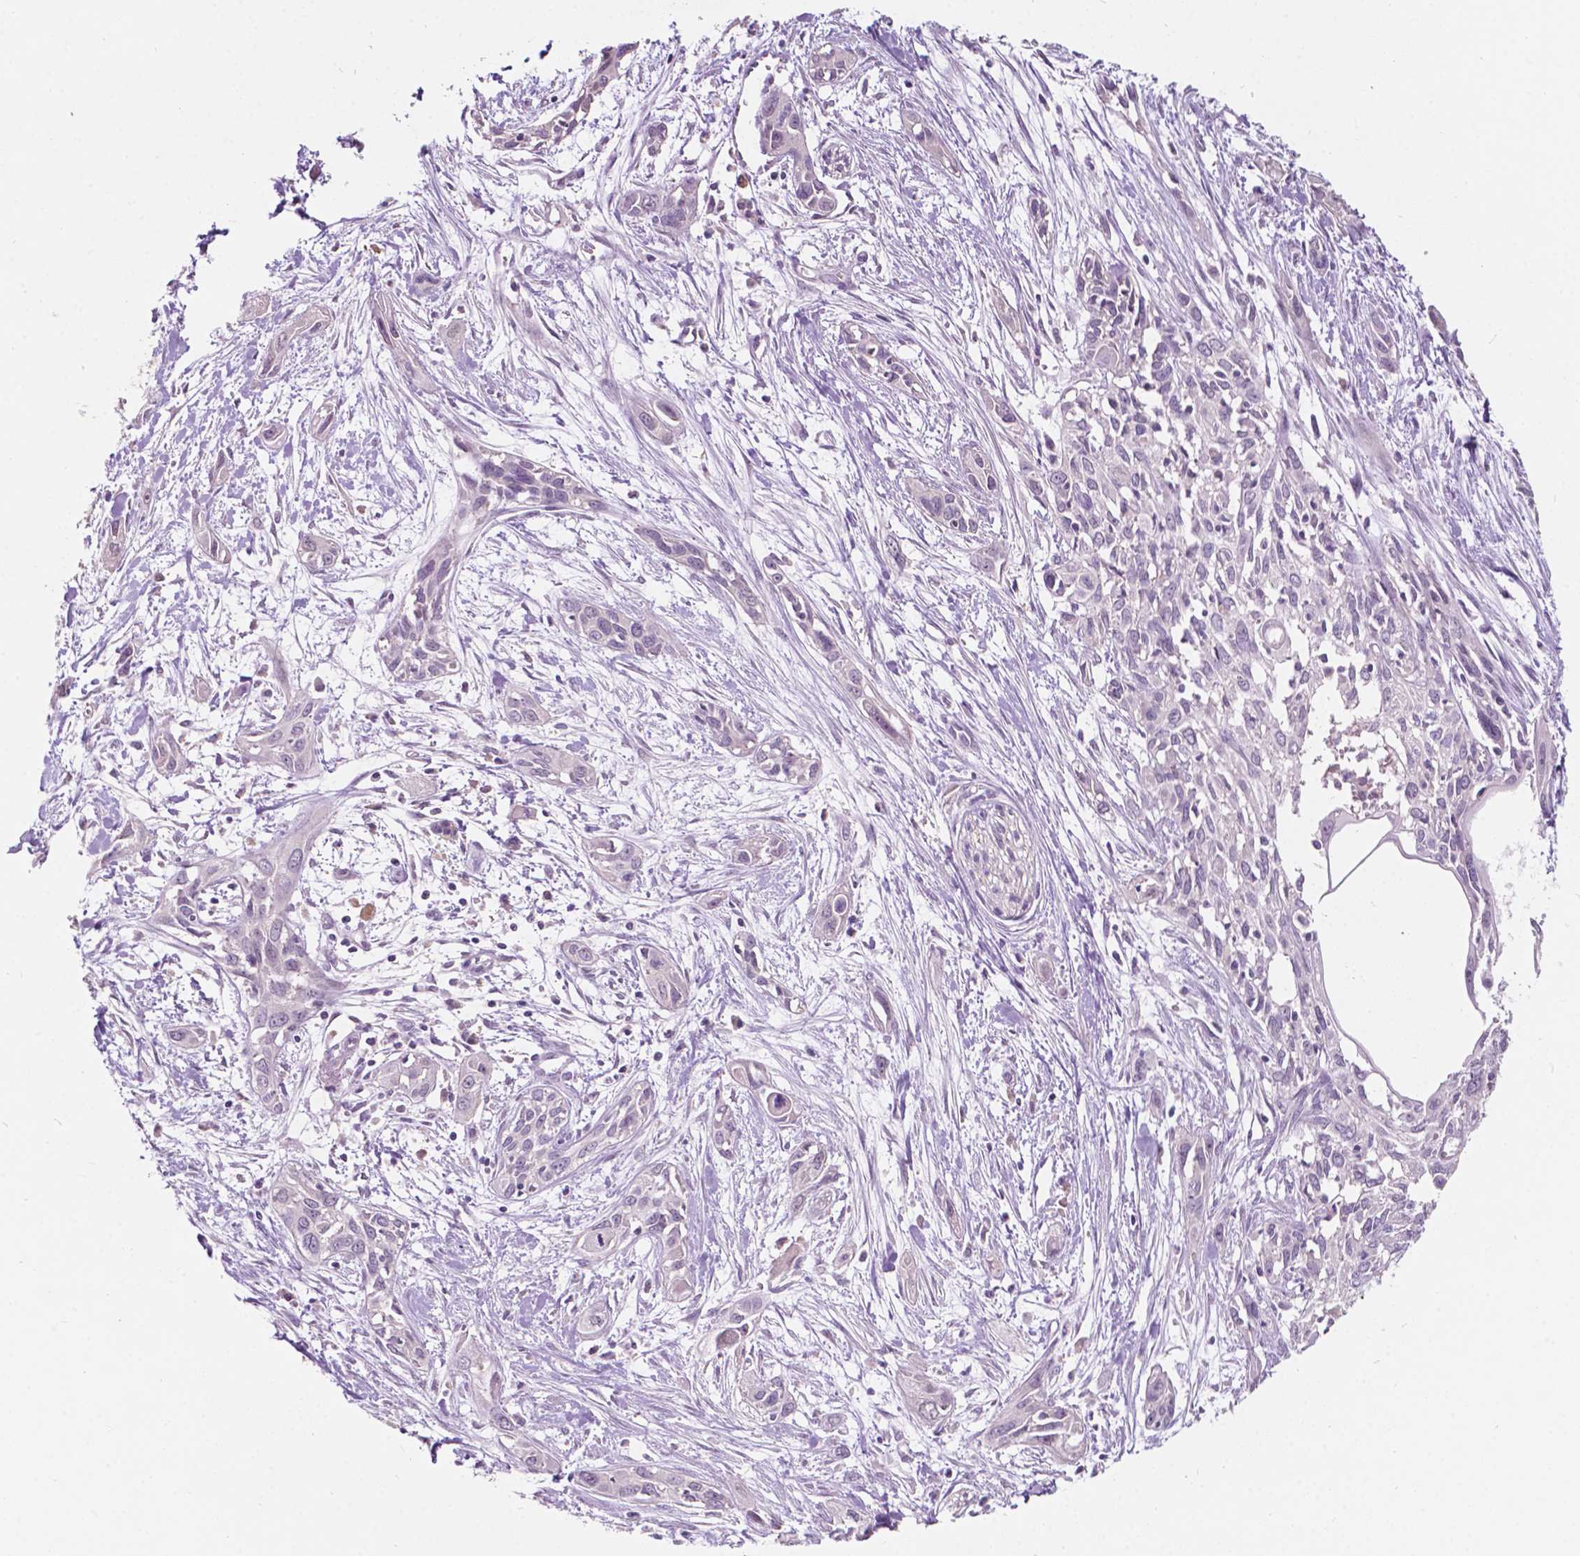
{"staining": {"intensity": "negative", "quantity": "none", "location": "none"}, "tissue": "pancreatic cancer", "cell_type": "Tumor cells", "image_type": "cancer", "snomed": [{"axis": "morphology", "description": "Adenocarcinoma, NOS"}, {"axis": "topography", "description": "Pancreas"}], "caption": "High magnification brightfield microscopy of pancreatic cancer stained with DAB (brown) and counterstained with hematoxylin (blue): tumor cells show no significant expression.", "gene": "TM6SF2", "patient": {"sex": "female", "age": 55}}